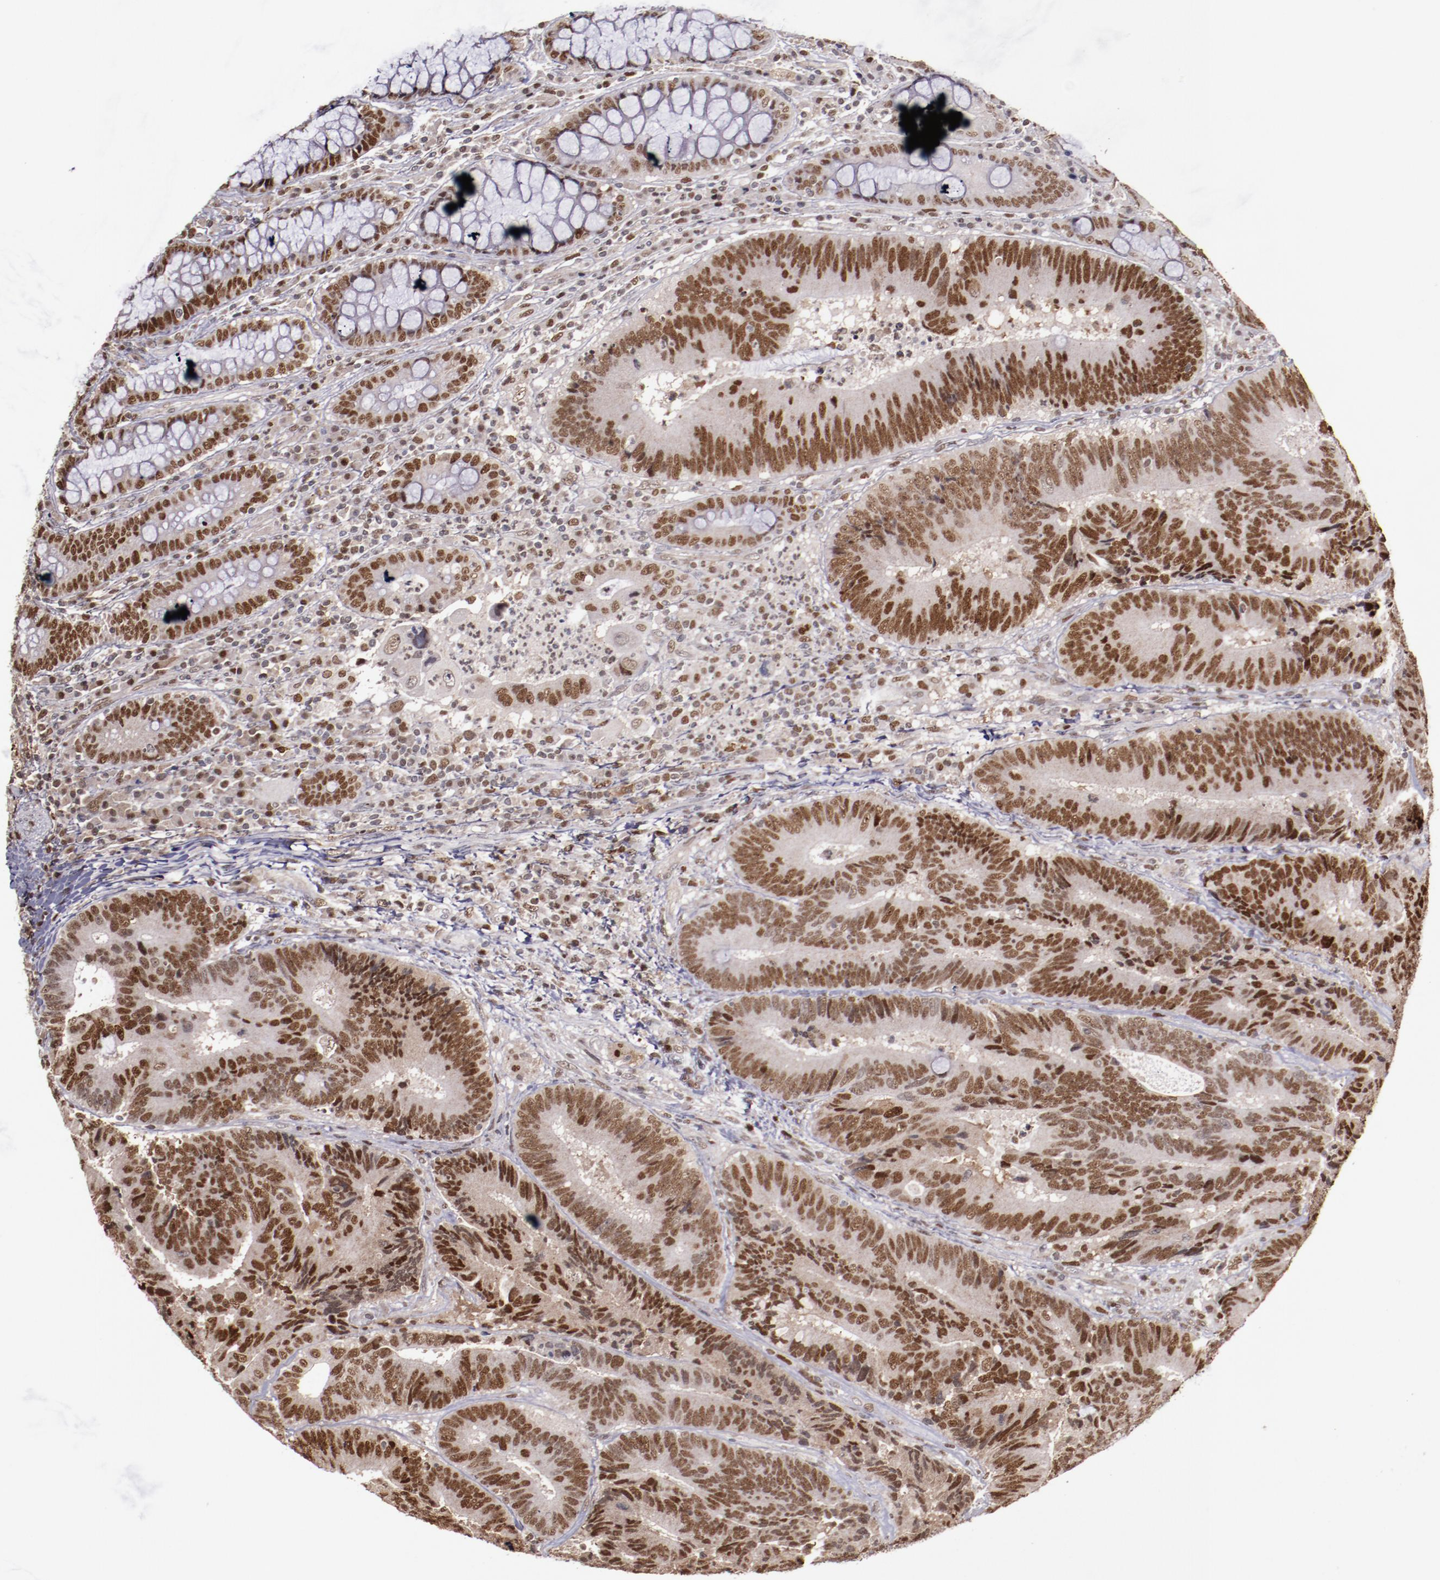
{"staining": {"intensity": "strong", "quantity": ">75%", "location": "nuclear"}, "tissue": "colorectal cancer", "cell_type": "Tumor cells", "image_type": "cancer", "snomed": [{"axis": "morphology", "description": "Normal tissue, NOS"}, {"axis": "morphology", "description": "Adenocarcinoma, NOS"}, {"axis": "topography", "description": "Colon"}], "caption": "A photomicrograph showing strong nuclear expression in about >75% of tumor cells in colorectal cancer (adenocarcinoma), as visualized by brown immunohistochemical staining.", "gene": "CHEK2", "patient": {"sex": "female", "age": 78}}